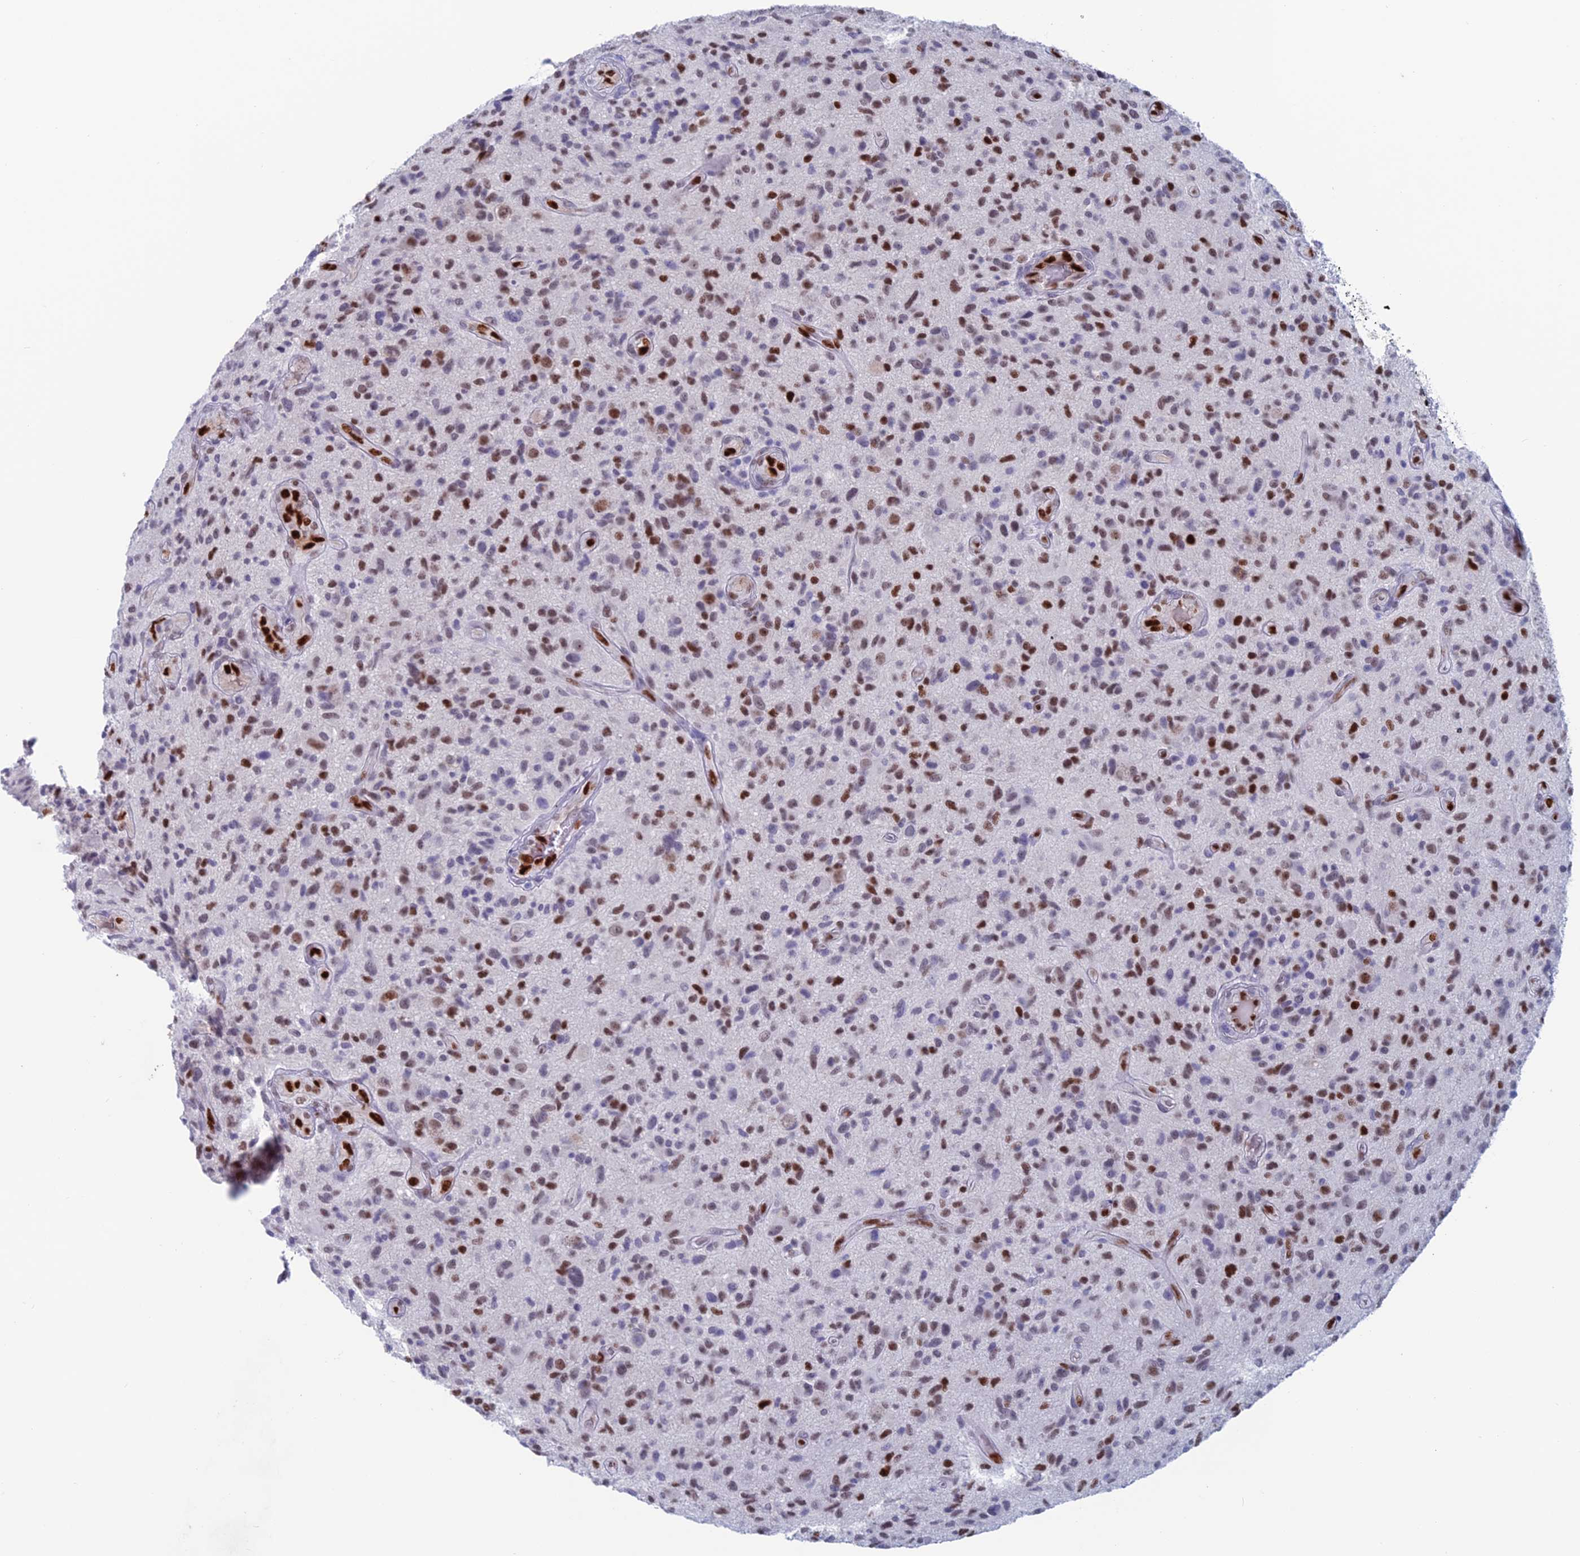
{"staining": {"intensity": "moderate", "quantity": ">75%", "location": "nuclear"}, "tissue": "glioma", "cell_type": "Tumor cells", "image_type": "cancer", "snomed": [{"axis": "morphology", "description": "Glioma, malignant, High grade"}, {"axis": "topography", "description": "Brain"}], "caption": "Protein expression by immunohistochemistry (IHC) exhibits moderate nuclear expression in approximately >75% of tumor cells in glioma.", "gene": "NOL4L", "patient": {"sex": "male", "age": 47}}